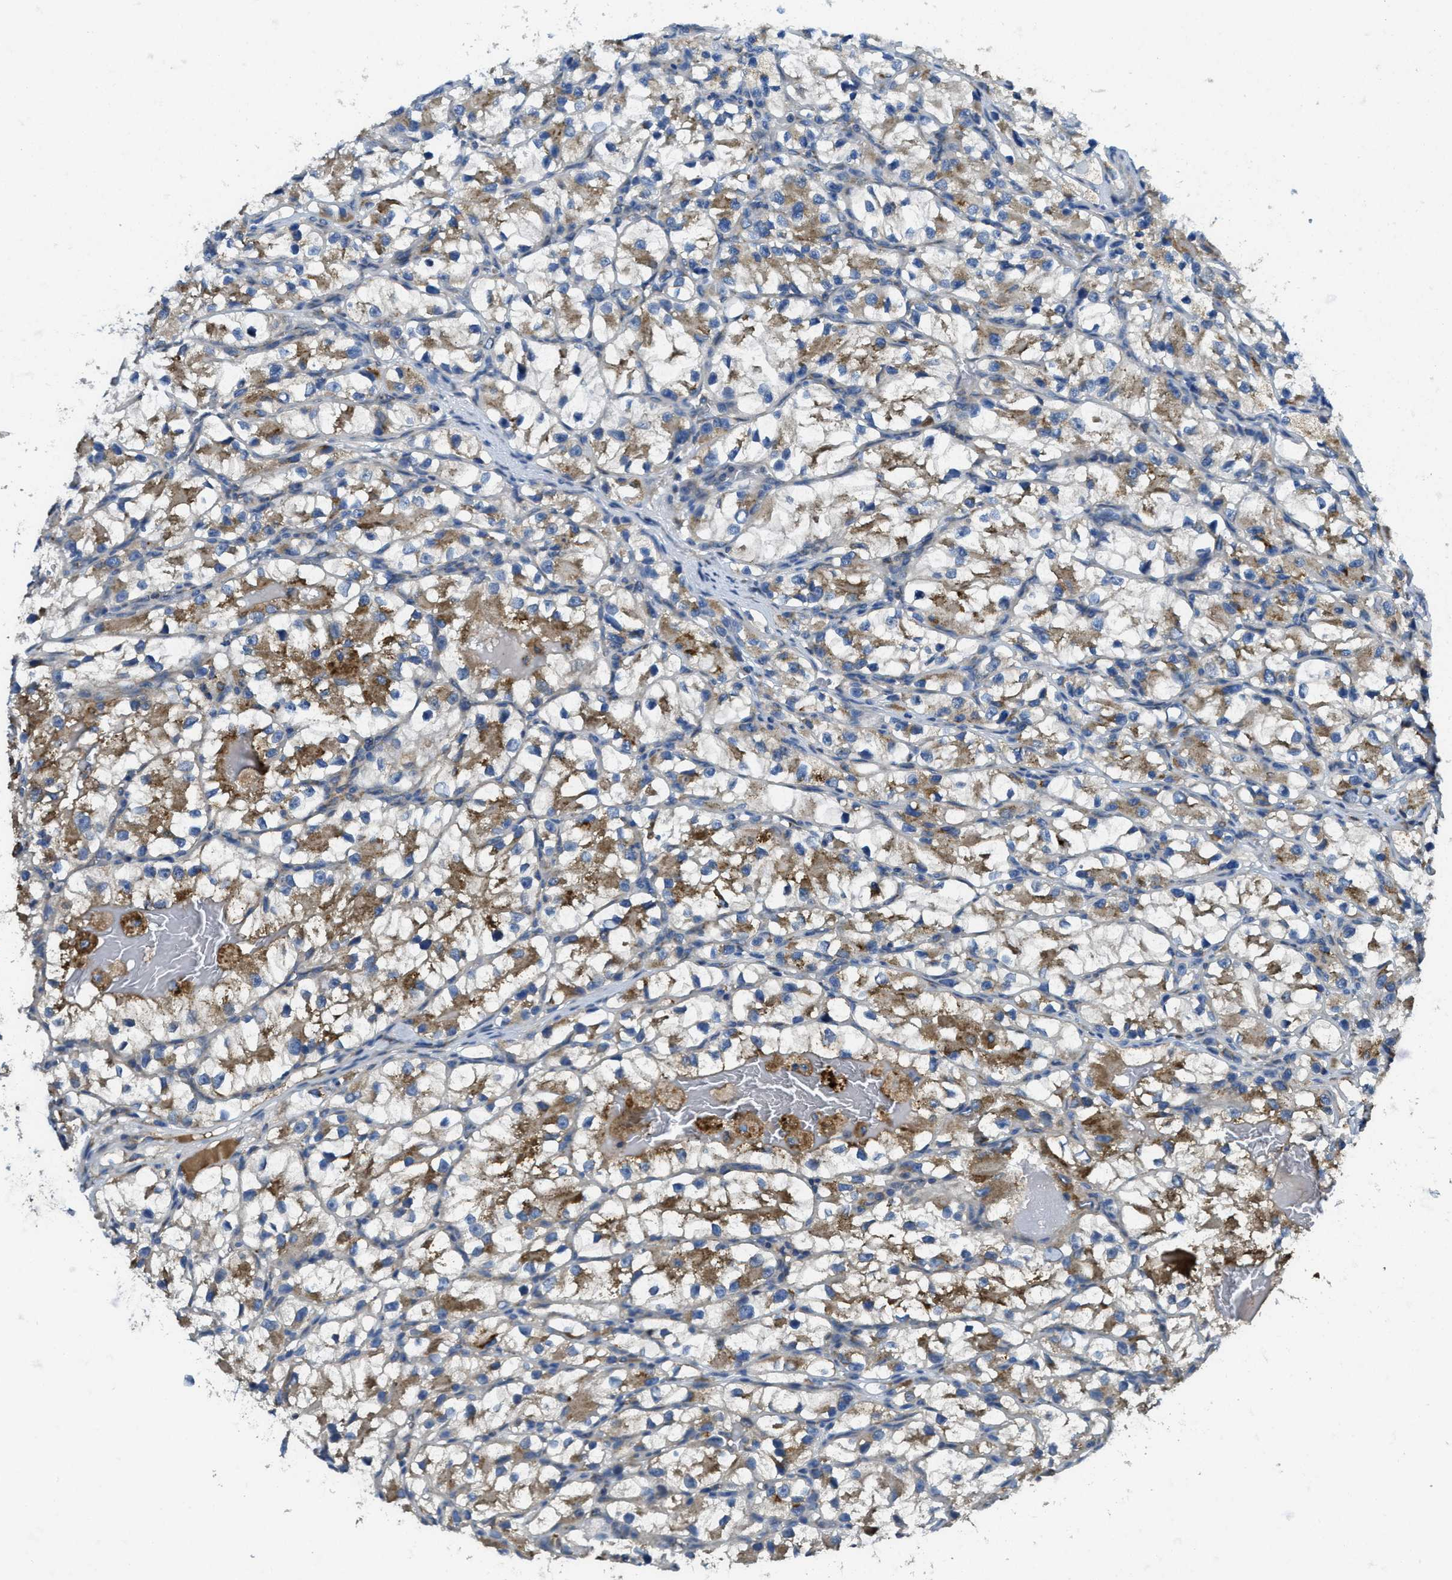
{"staining": {"intensity": "moderate", "quantity": "25%-75%", "location": "cytoplasmic/membranous"}, "tissue": "renal cancer", "cell_type": "Tumor cells", "image_type": "cancer", "snomed": [{"axis": "morphology", "description": "Adenocarcinoma, NOS"}, {"axis": "topography", "description": "Kidney"}], "caption": "Adenocarcinoma (renal) was stained to show a protein in brown. There is medium levels of moderate cytoplasmic/membranous positivity in approximately 25%-75% of tumor cells.", "gene": "SSR1", "patient": {"sex": "female", "age": 57}}